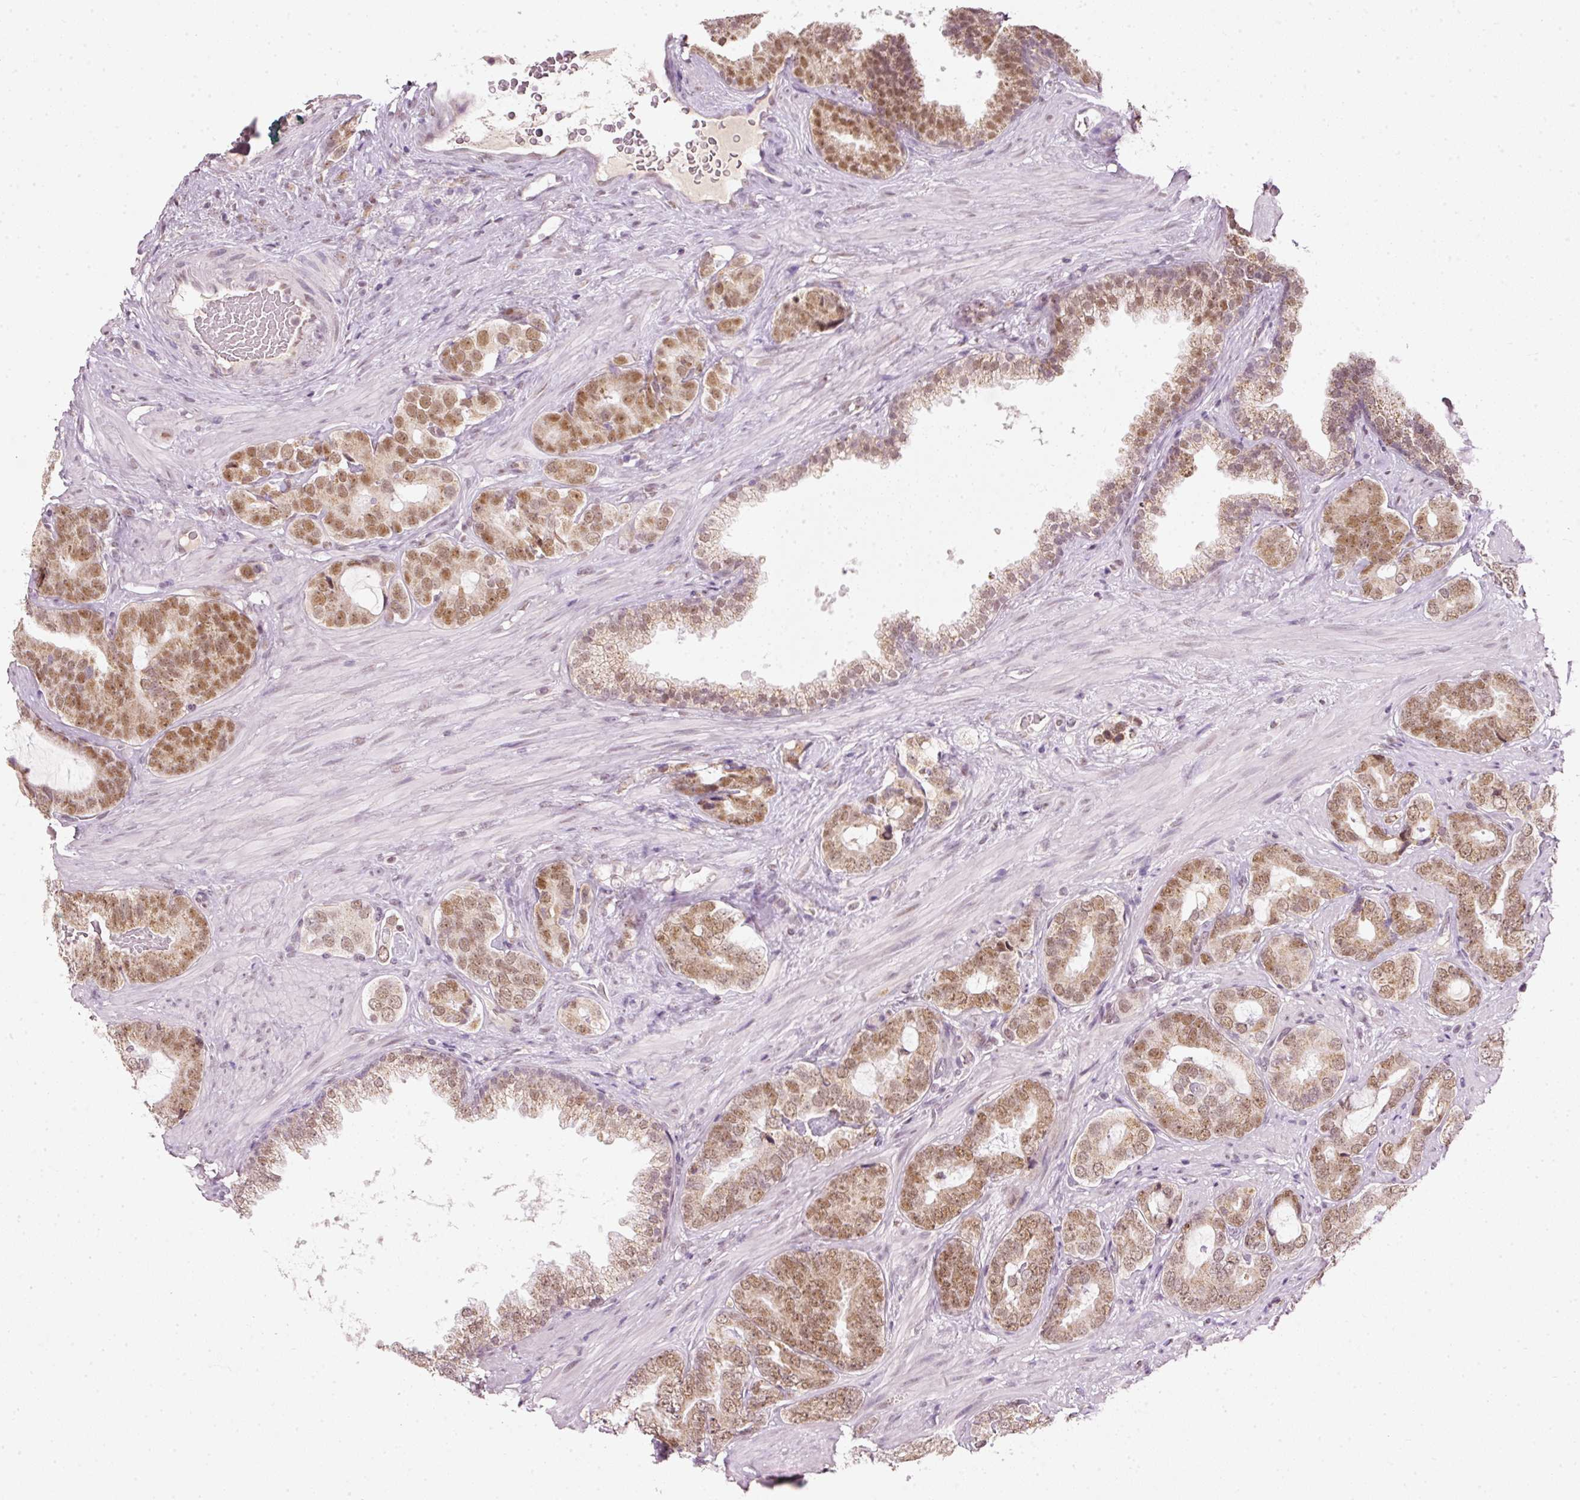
{"staining": {"intensity": "moderate", "quantity": ">75%", "location": "nuclear"}, "tissue": "prostate cancer", "cell_type": "Tumor cells", "image_type": "cancer", "snomed": [{"axis": "morphology", "description": "Adenocarcinoma, High grade"}, {"axis": "topography", "description": "Prostate"}], "caption": "About >75% of tumor cells in human prostate high-grade adenocarcinoma exhibit moderate nuclear protein staining as visualized by brown immunohistochemical staining.", "gene": "FSTL3", "patient": {"sex": "male", "age": 71}}